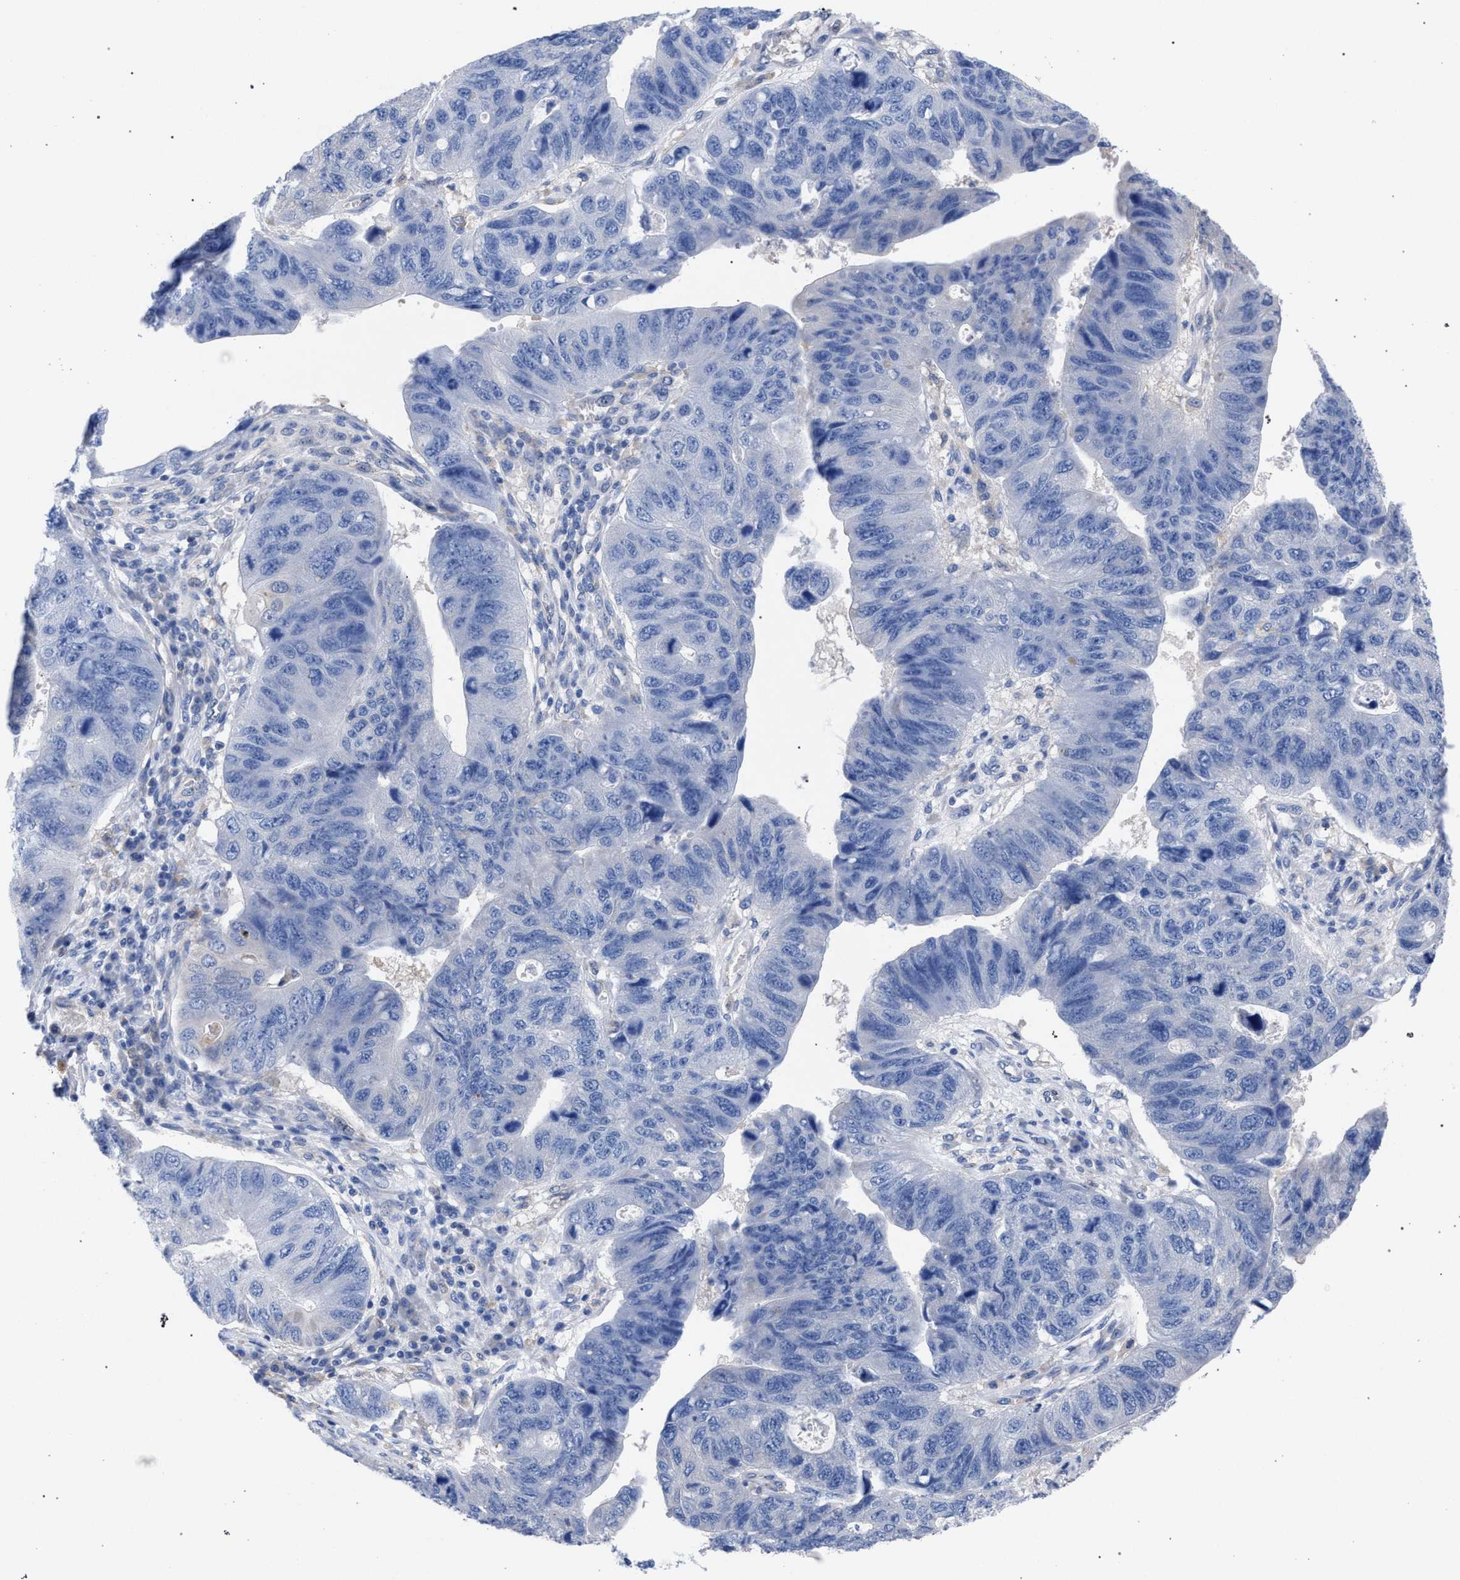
{"staining": {"intensity": "negative", "quantity": "none", "location": "none"}, "tissue": "stomach cancer", "cell_type": "Tumor cells", "image_type": "cancer", "snomed": [{"axis": "morphology", "description": "Adenocarcinoma, NOS"}, {"axis": "topography", "description": "Stomach"}], "caption": "The photomicrograph displays no significant staining in tumor cells of adenocarcinoma (stomach). The staining is performed using DAB brown chromogen with nuclei counter-stained in using hematoxylin.", "gene": "GMPR", "patient": {"sex": "male", "age": 59}}